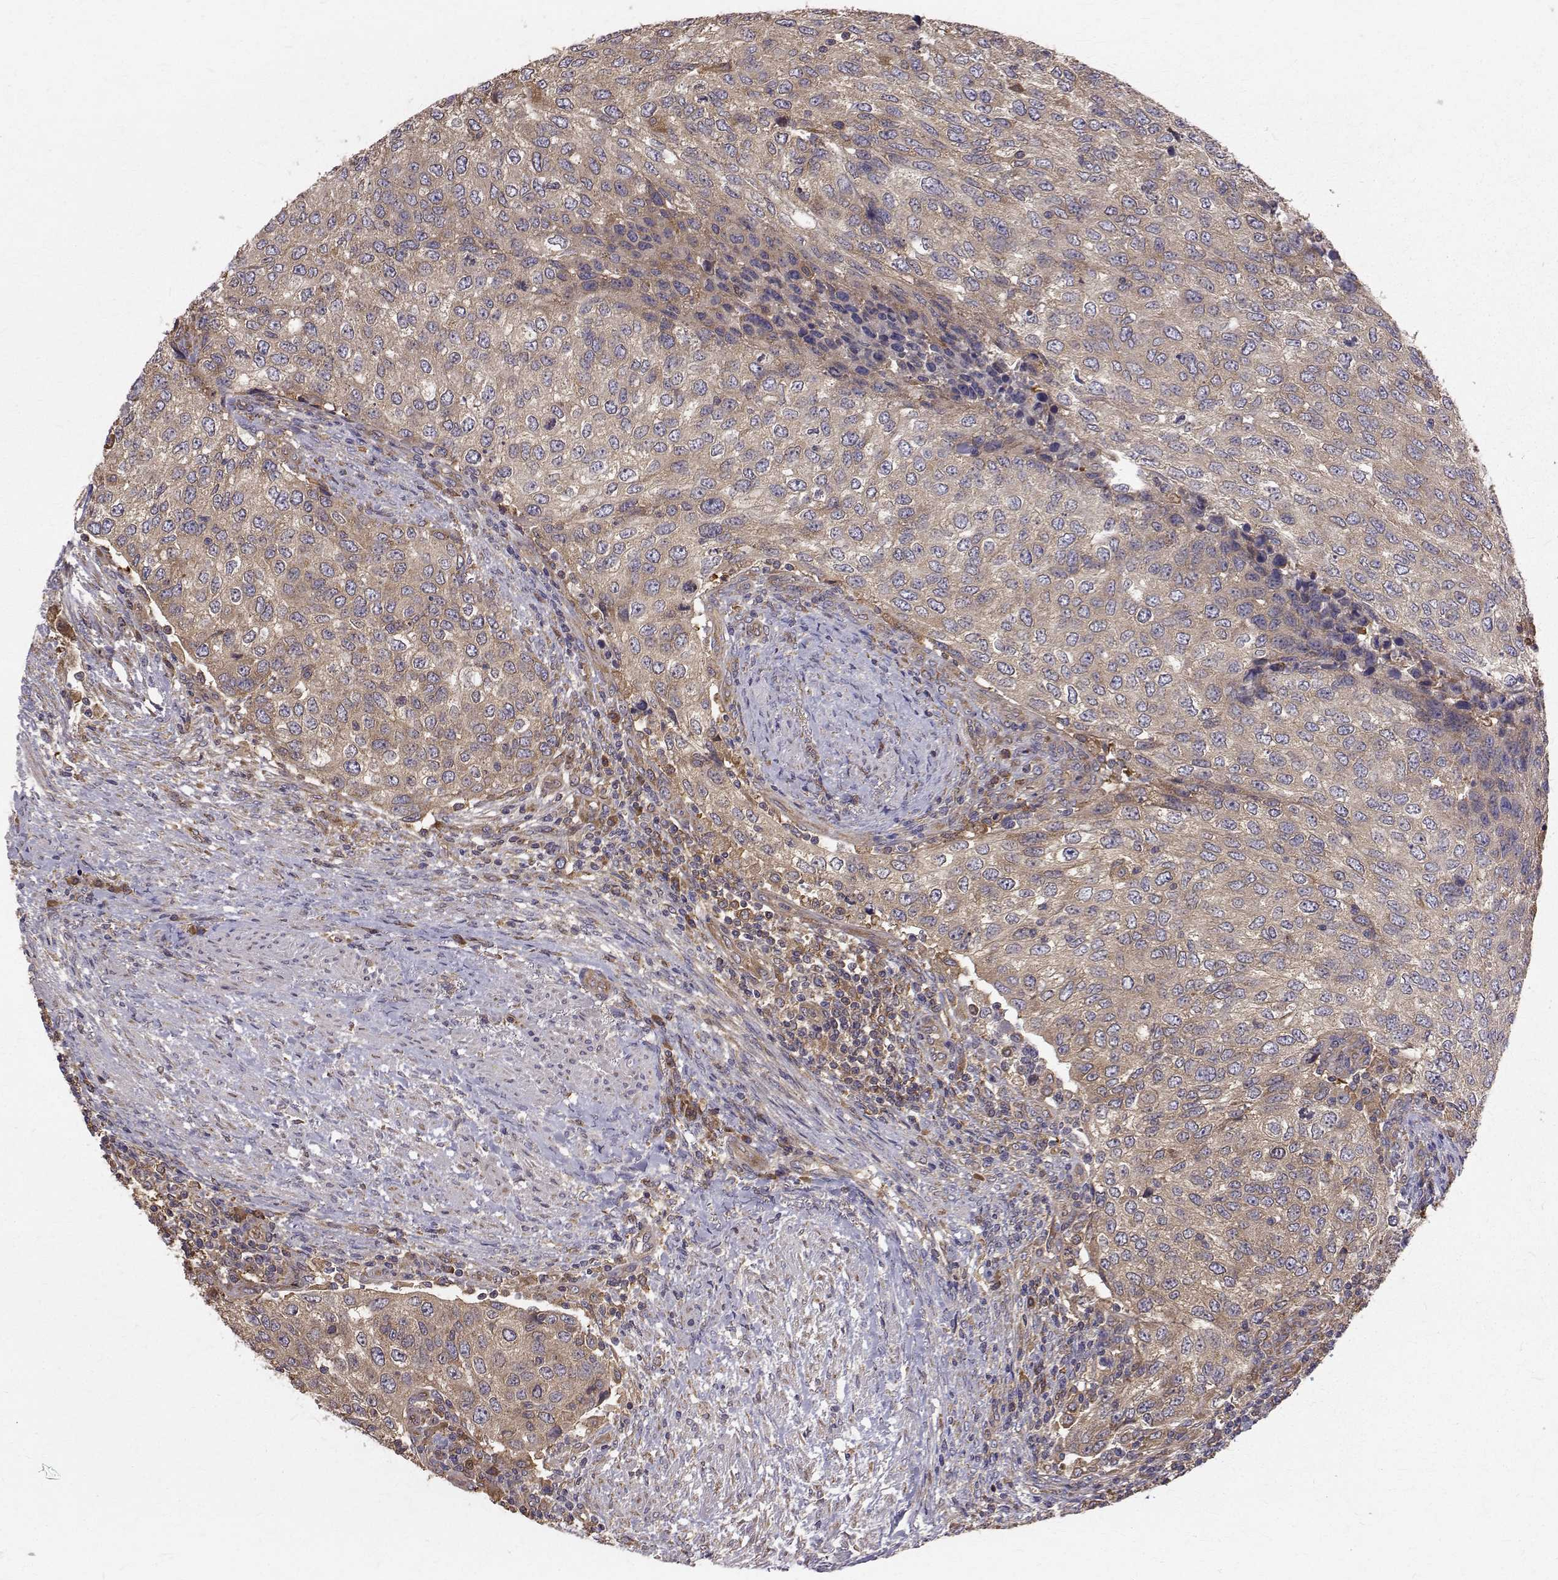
{"staining": {"intensity": "weak", "quantity": ">75%", "location": "cytoplasmic/membranous"}, "tissue": "urothelial cancer", "cell_type": "Tumor cells", "image_type": "cancer", "snomed": [{"axis": "morphology", "description": "Urothelial carcinoma, High grade"}, {"axis": "topography", "description": "Urinary bladder"}], "caption": "Tumor cells show weak cytoplasmic/membranous expression in approximately >75% of cells in urothelial carcinoma (high-grade).", "gene": "FARSB", "patient": {"sex": "female", "age": 78}}